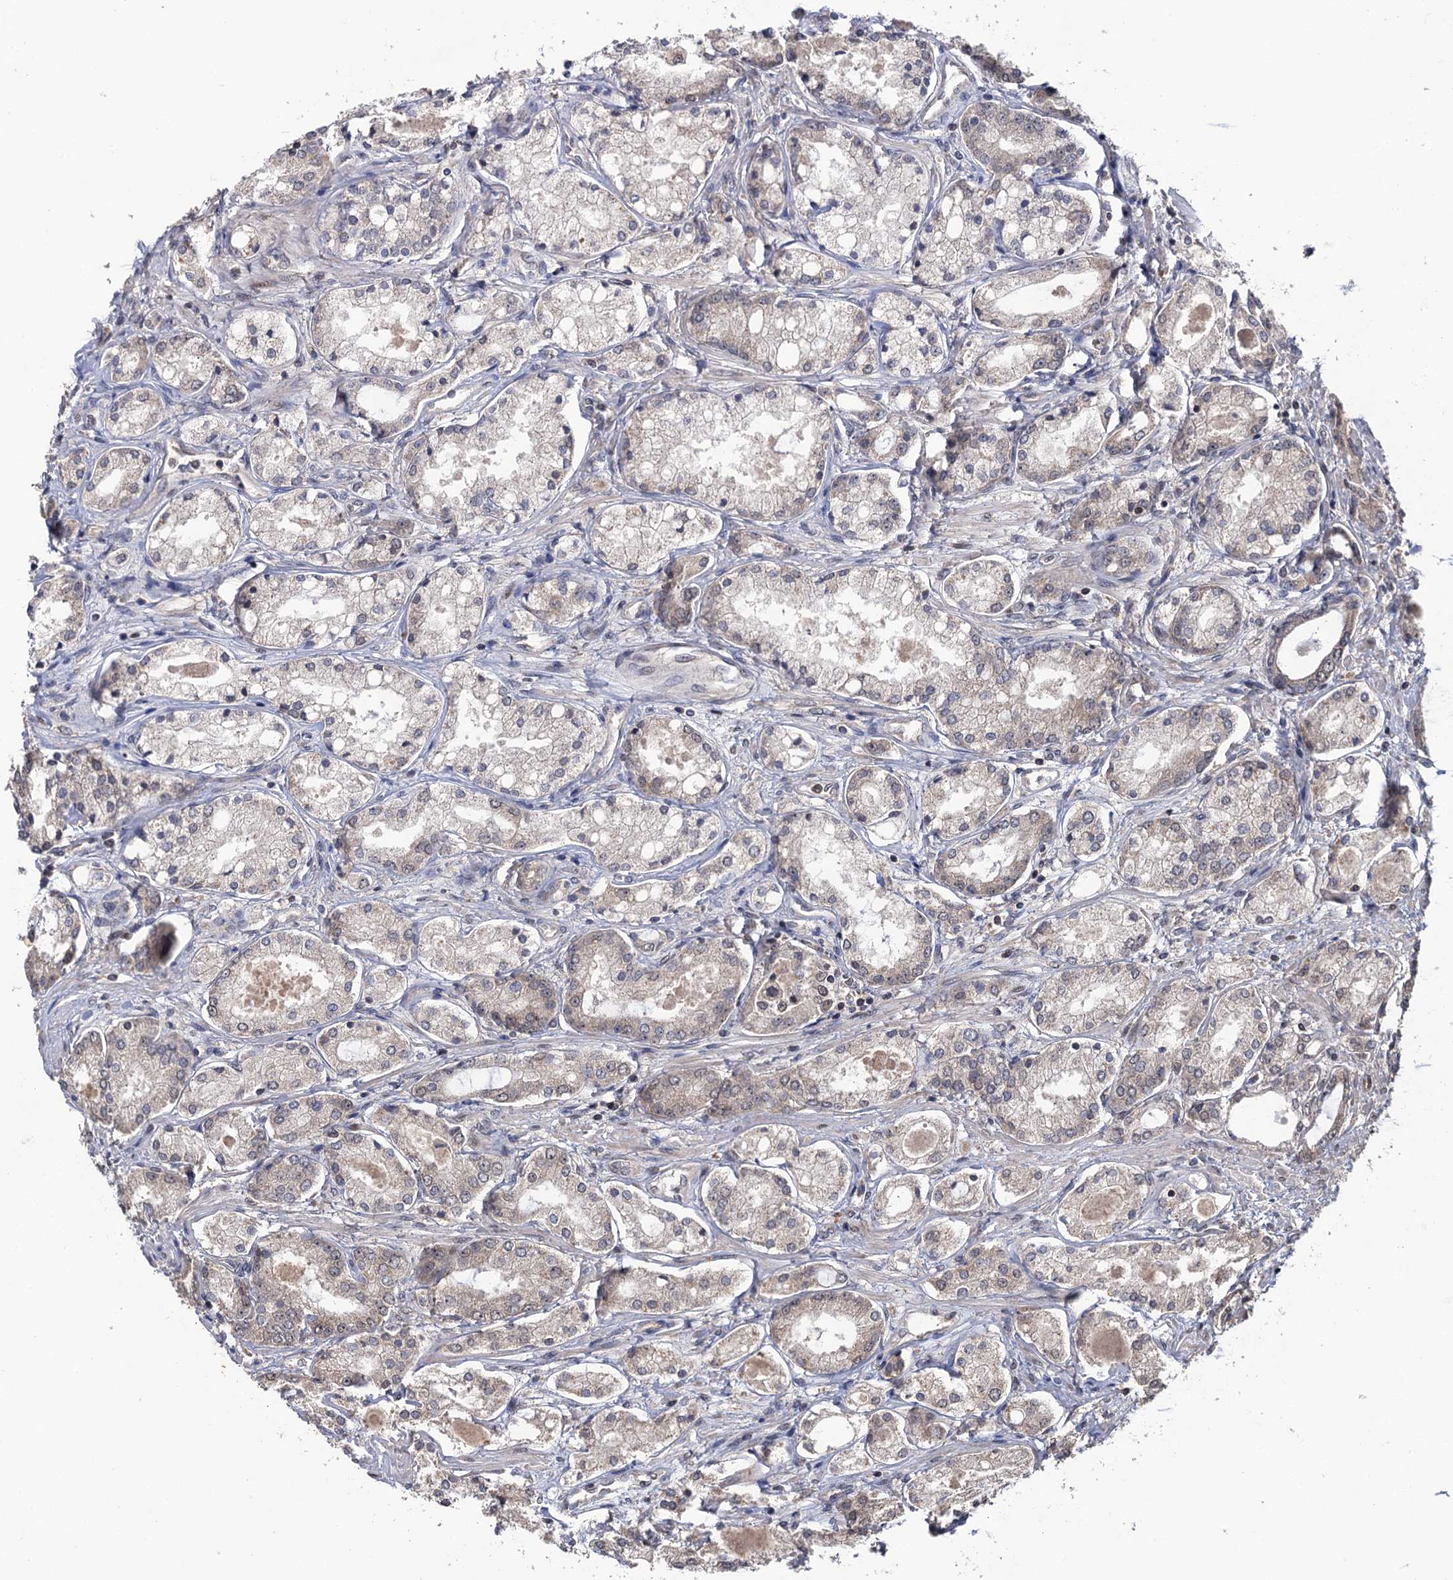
{"staining": {"intensity": "weak", "quantity": "<25%", "location": "cytoplasmic/membranous"}, "tissue": "prostate cancer", "cell_type": "Tumor cells", "image_type": "cancer", "snomed": [{"axis": "morphology", "description": "Adenocarcinoma, Low grade"}, {"axis": "topography", "description": "Prostate"}], "caption": "A high-resolution image shows immunohistochemistry (IHC) staining of adenocarcinoma (low-grade) (prostate), which demonstrates no significant expression in tumor cells.", "gene": "LRRC63", "patient": {"sex": "male", "age": 68}}